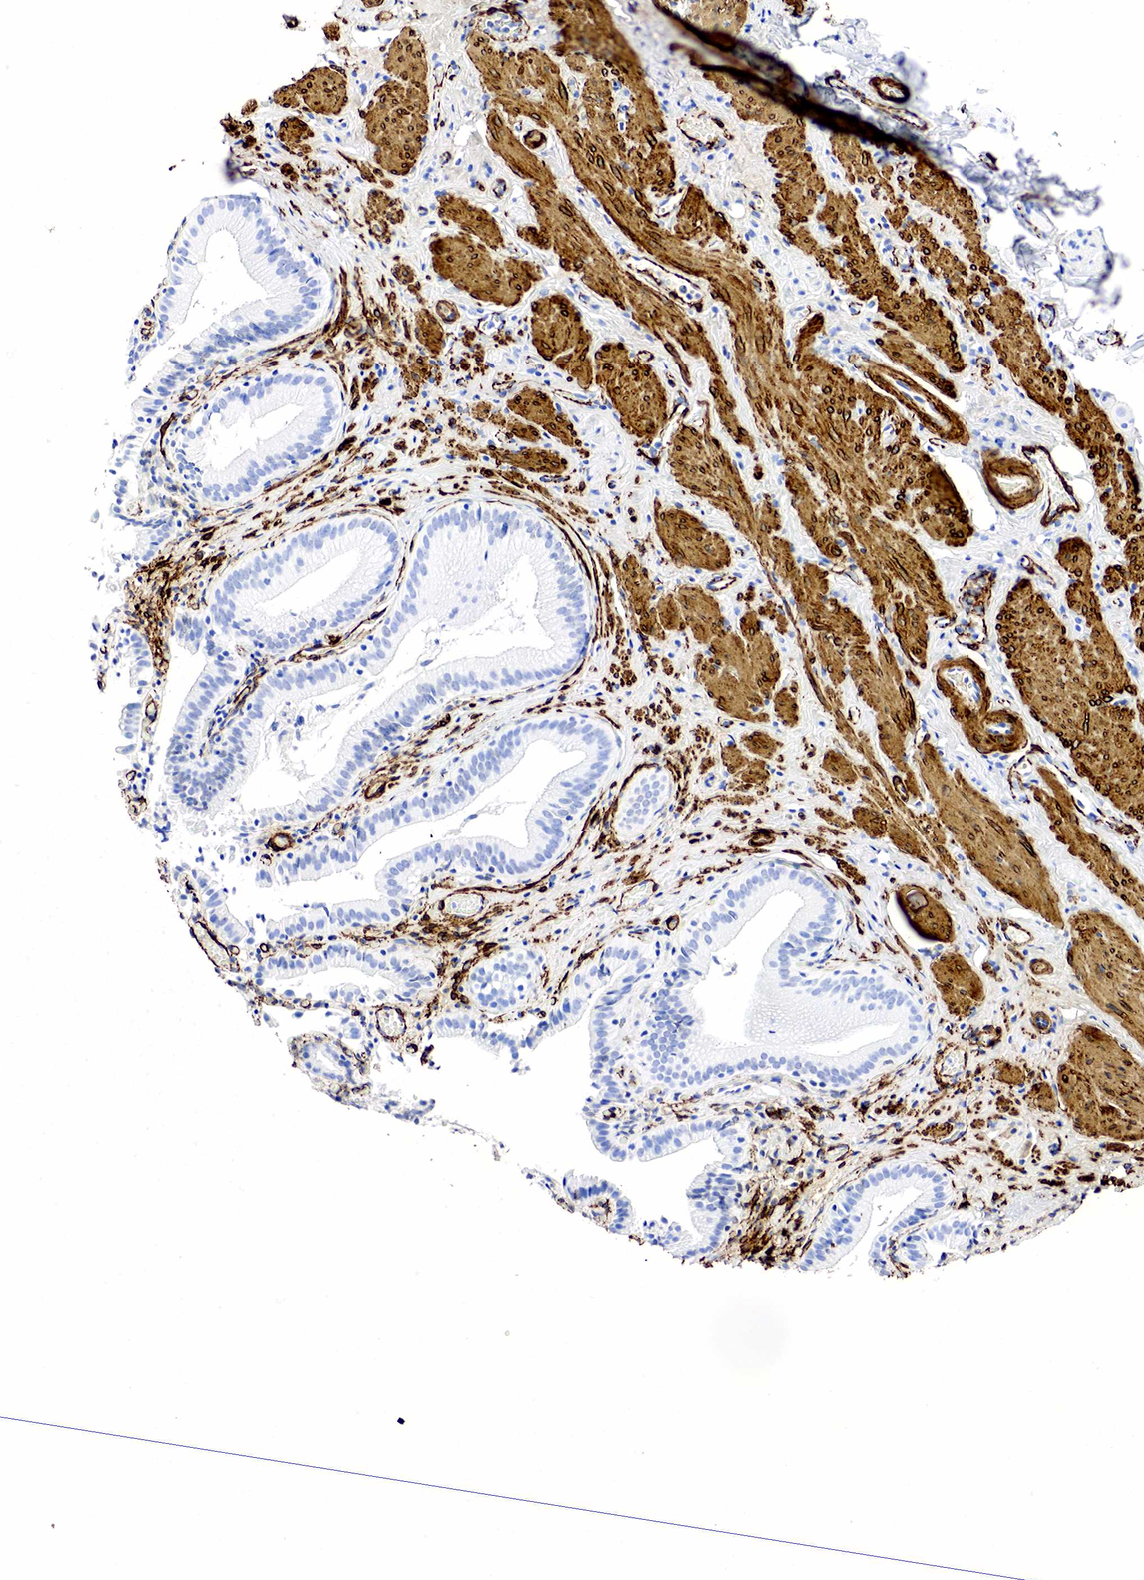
{"staining": {"intensity": "negative", "quantity": "none", "location": "none"}, "tissue": "gallbladder", "cell_type": "Glandular cells", "image_type": "normal", "snomed": [{"axis": "morphology", "description": "Normal tissue, NOS"}, {"axis": "topography", "description": "Gallbladder"}], "caption": "An IHC micrograph of normal gallbladder is shown. There is no staining in glandular cells of gallbladder. (DAB IHC with hematoxylin counter stain).", "gene": "ACTA2", "patient": {"sex": "female", "age": 44}}